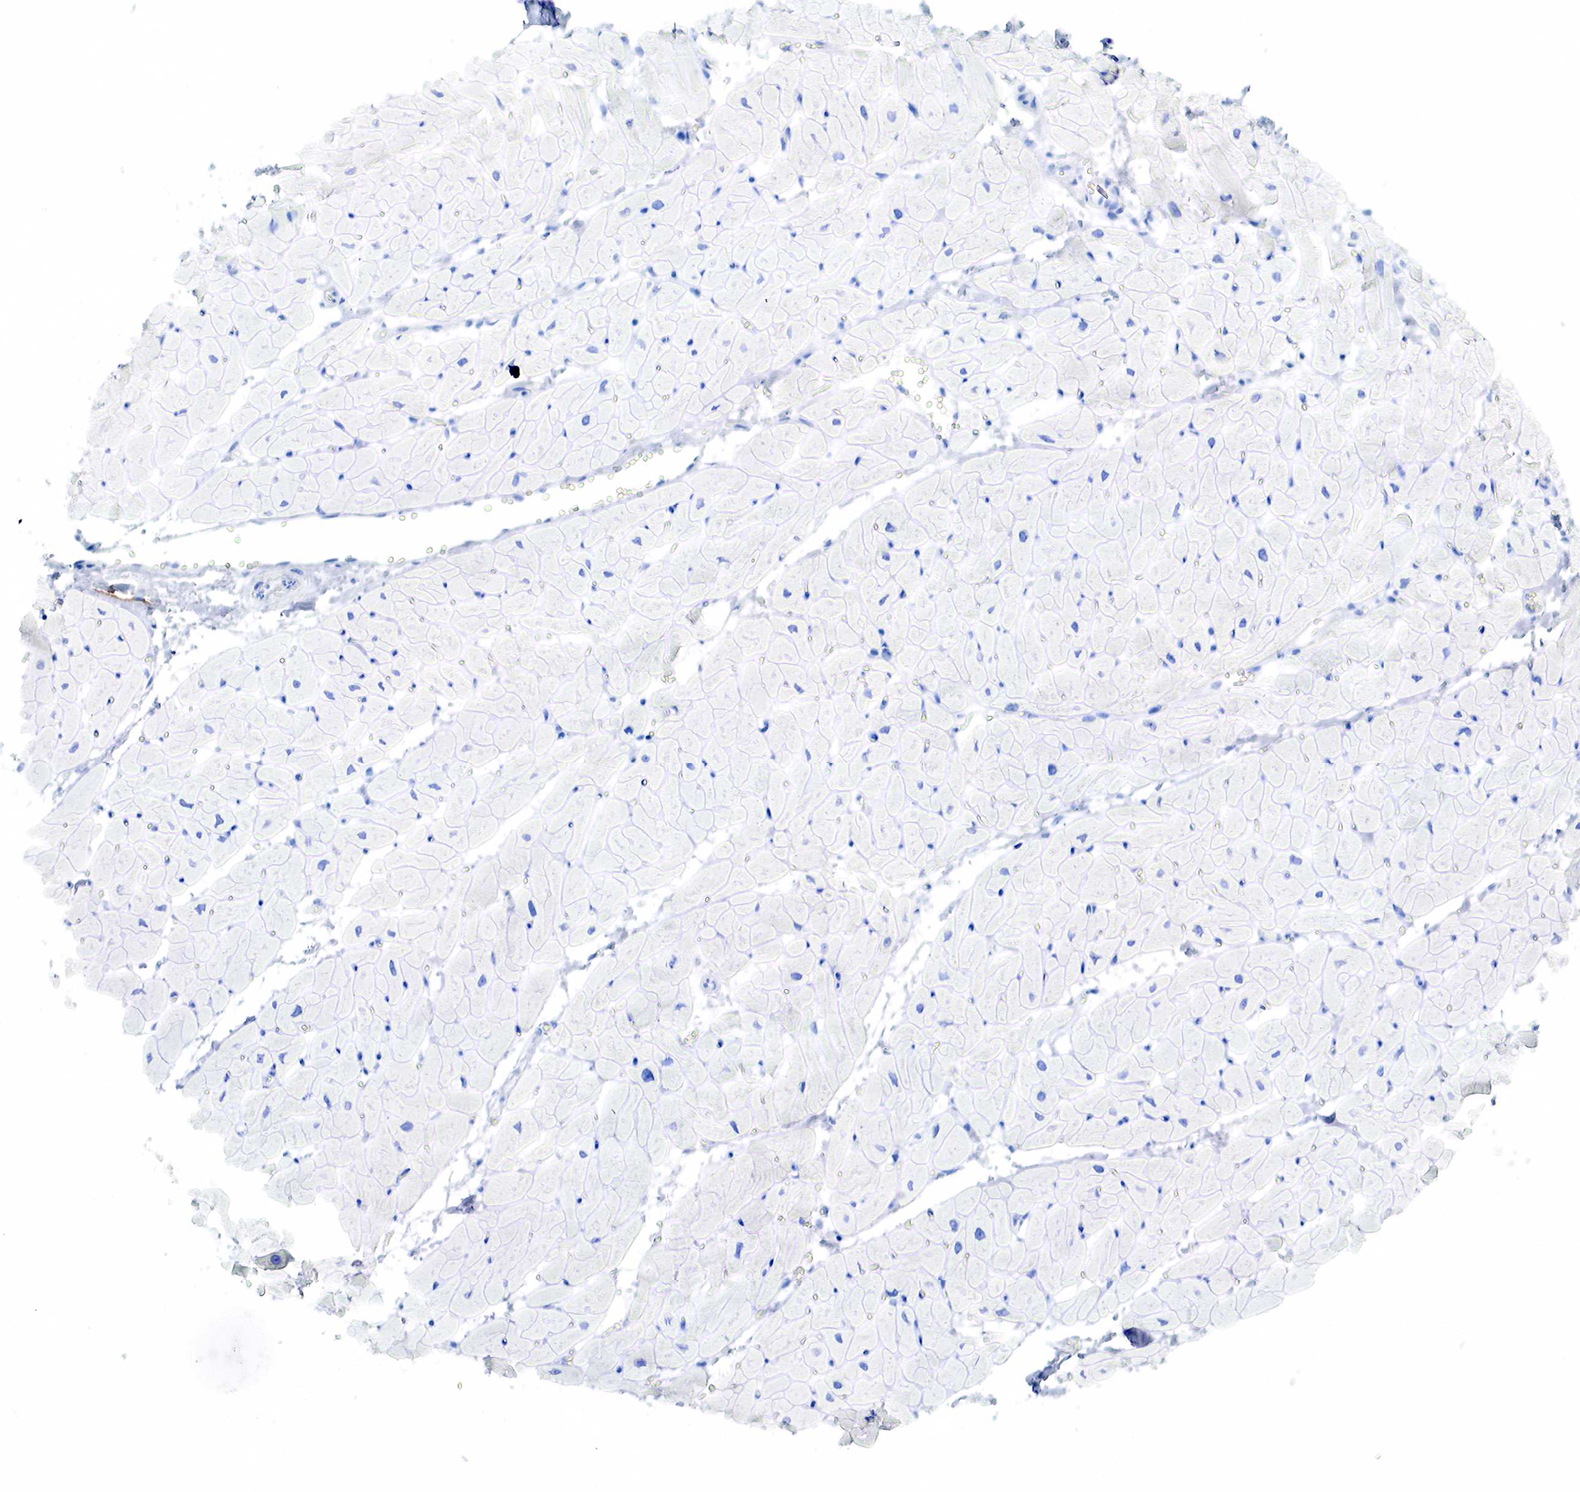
{"staining": {"intensity": "negative", "quantity": "none", "location": "none"}, "tissue": "heart muscle", "cell_type": "Cardiomyocytes", "image_type": "normal", "snomed": [{"axis": "morphology", "description": "Normal tissue, NOS"}, {"axis": "topography", "description": "Heart"}], "caption": "High power microscopy micrograph of an immunohistochemistry histopathology image of unremarkable heart muscle, revealing no significant staining in cardiomyocytes.", "gene": "KRT7", "patient": {"sex": "female", "age": 19}}